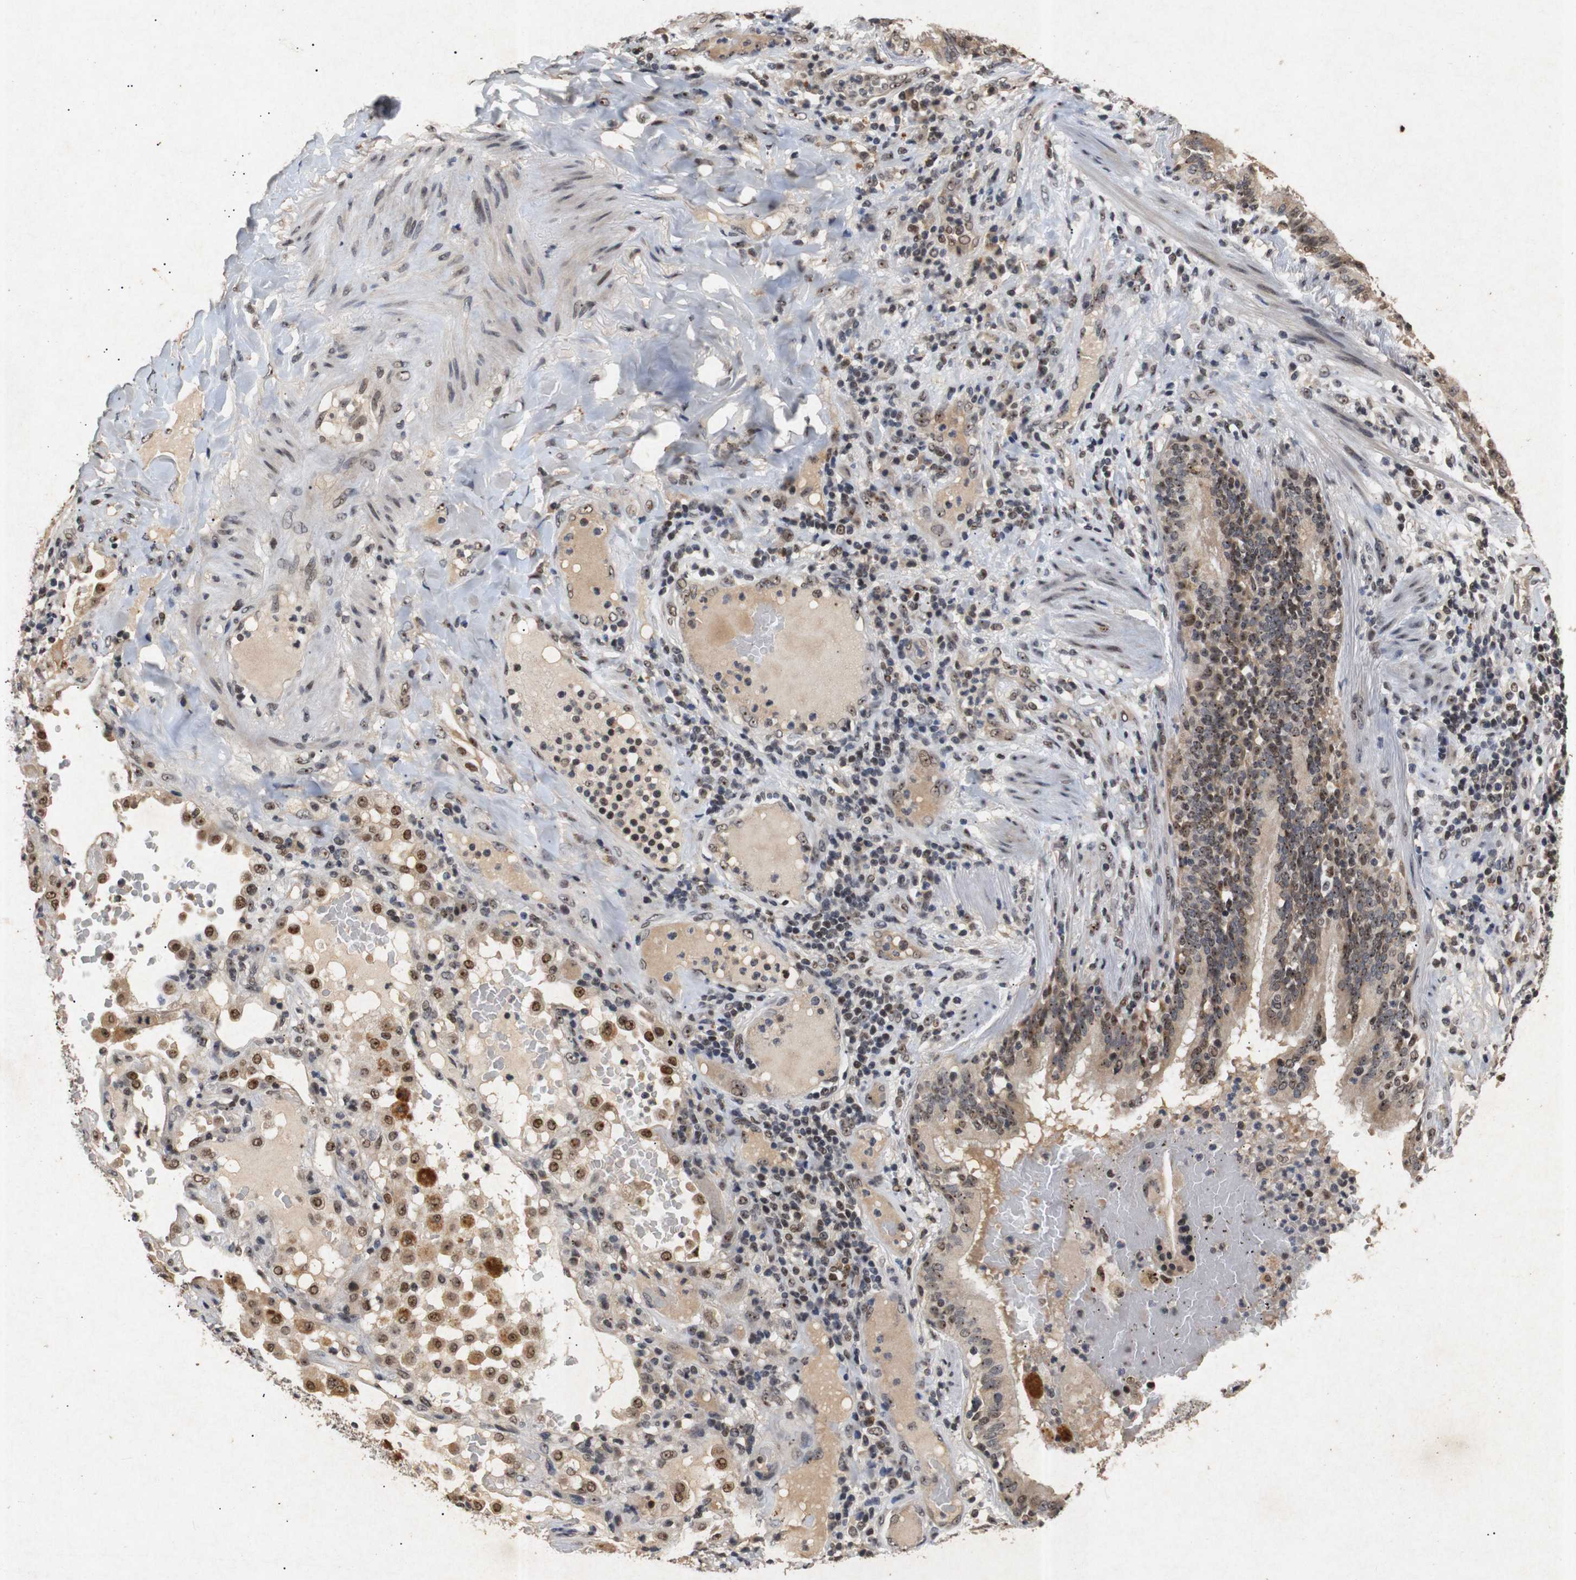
{"staining": {"intensity": "moderate", "quantity": ">75%", "location": "cytoplasmic/membranous,nuclear"}, "tissue": "lung cancer", "cell_type": "Tumor cells", "image_type": "cancer", "snomed": [{"axis": "morphology", "description": "Squamous cell carcinoma, NOS"}, {"axis": "topography", "description": "Lung"}], "caption": "Brown immunohistochemical staining in human lung cancer demonstrates moderate cytoplasmic/membranous and nuclear staining in about >75% of tumor cells.", "gene": "PARN", "patient": {"sex": "male", "age": 57}}